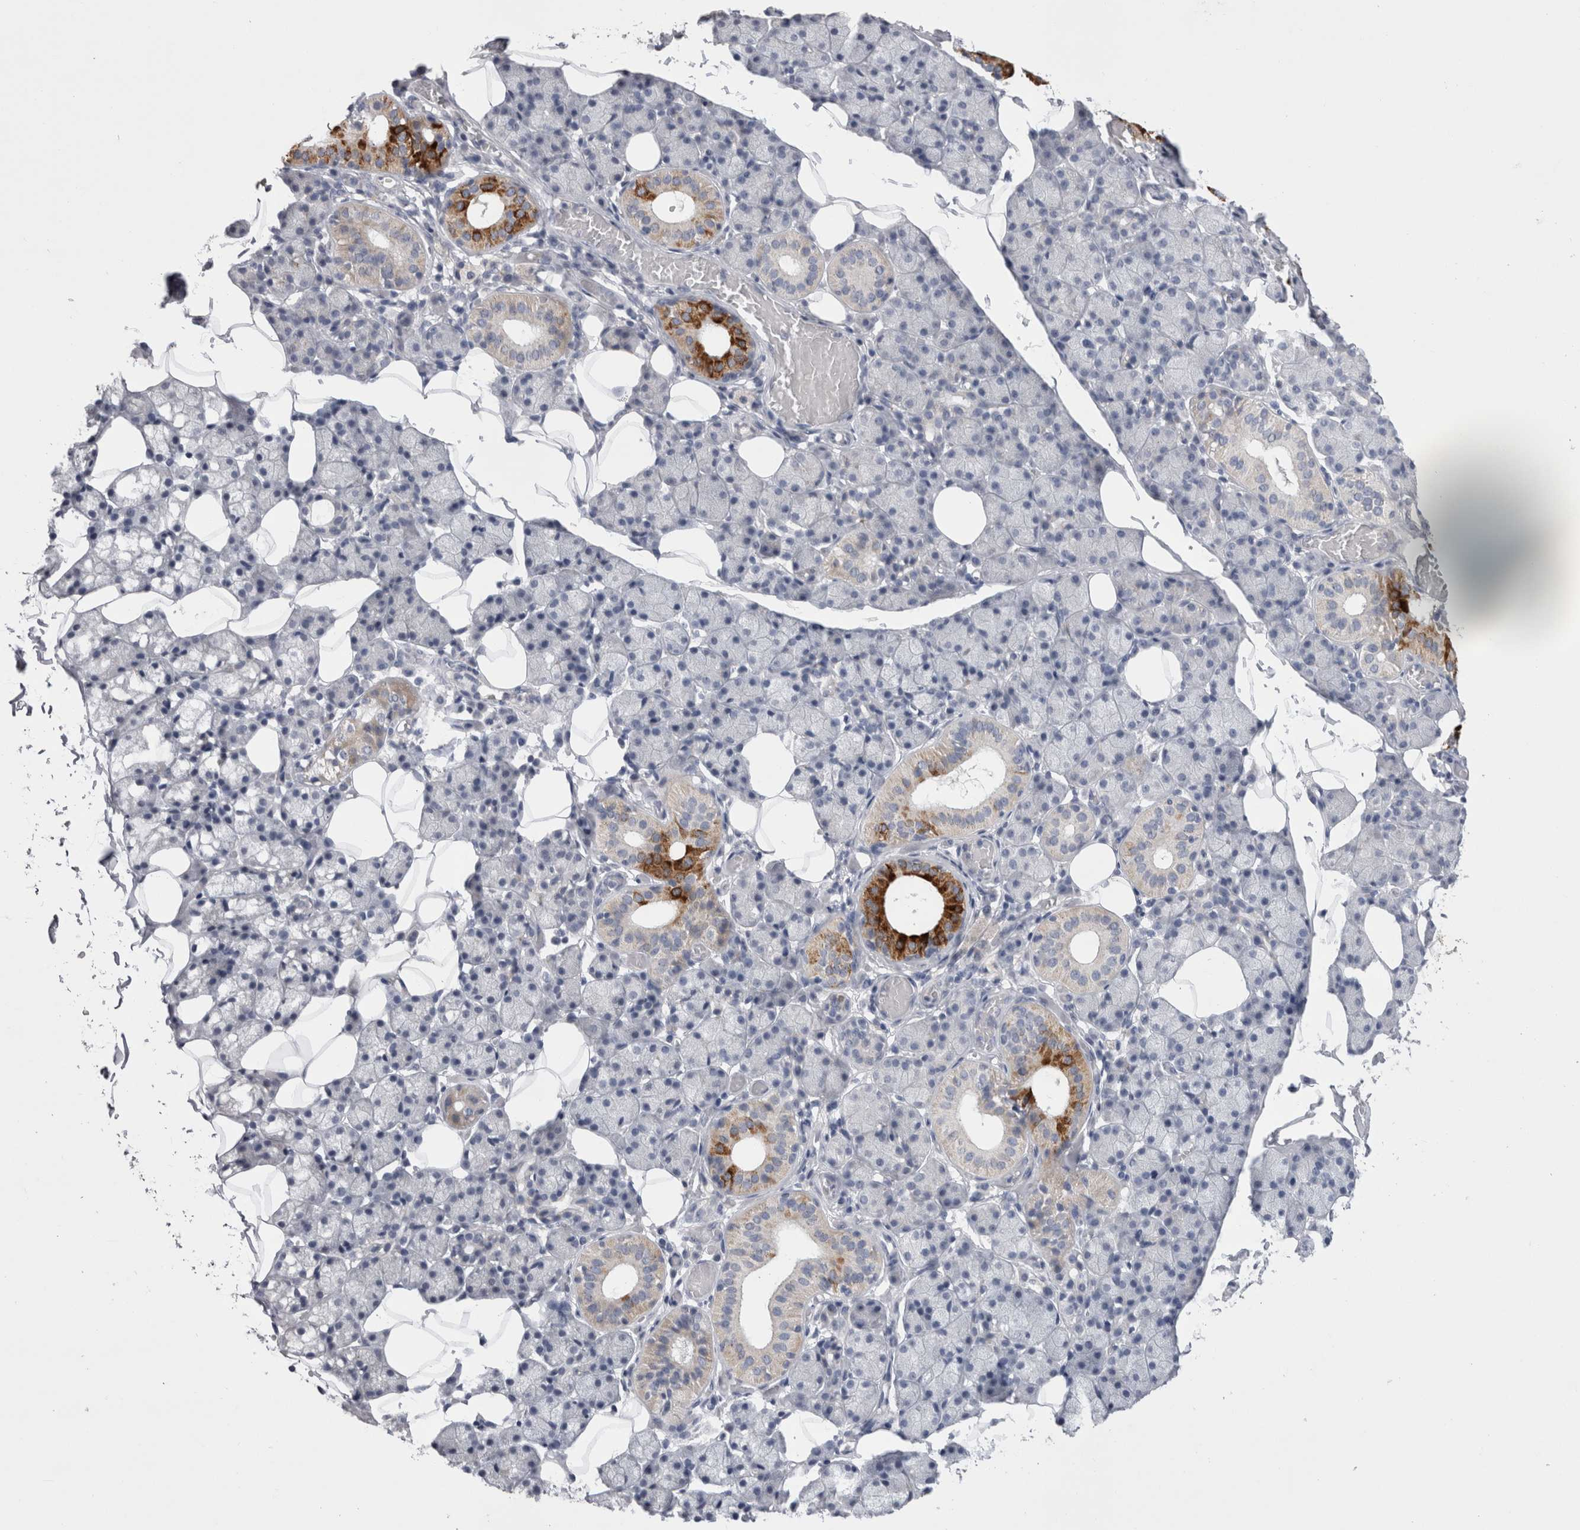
{"staining": {"intensity": "strong", "quantity": "<25%", "location": "cytoplasmic/membranous"}, "tissue": "salivary gland", "cell_type": "Glandular cells", "image_type": "normal", "snomed": [{"axis": "morphology", "description": "Normal tissue, NOS"}, {"axis": "topography", "description": "Salivary gland"}], "caption": "This image reveals immunohistochemistry staining of normal salivary gland, with medium strong cytoplasmic/membranous expression in about <25% of glandular cells.", "gene": "PWP2", "patient": {"sex": "female", "age": 33}}